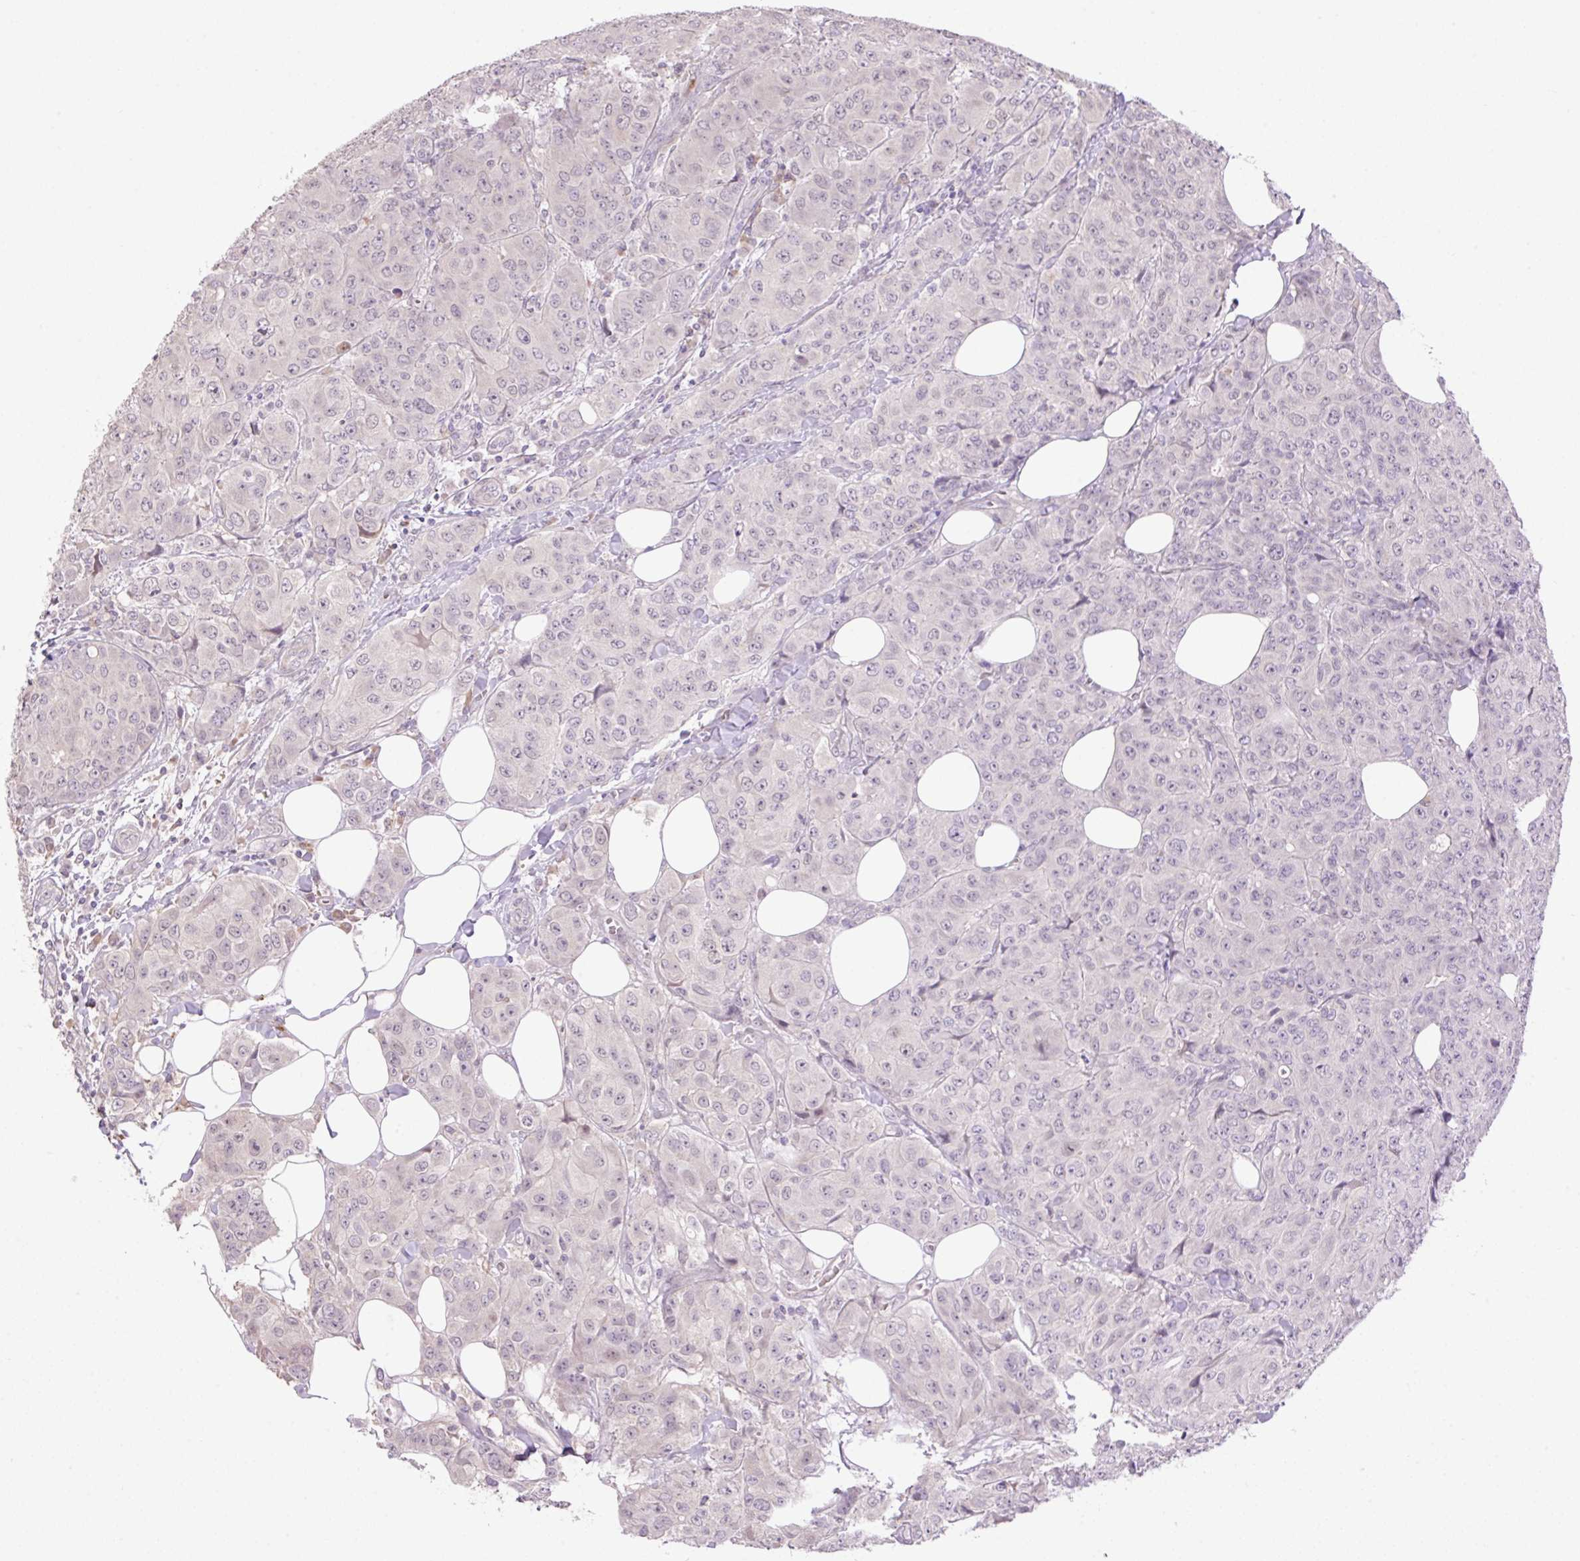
{"staining": {"intensity": "negative", "quantity": "none", "location": "none"}, "tissue": "breast cancer", "cell_type": "Tumor cells", "image_type": "cancer", "snomed": [{"axis": "morphology", "description": "Duct carcinoma"}, {"axis": "topography", "description": "Breast"}], "caption": "IHC image of neoplastic tissue: human breast cancer (infiltrating ductal carcinoma) stained with DAB demonstrates no significant protein expression in tumor cells.", "gene": "HABP4", "patient": {"sex": "female", "age": 43}}